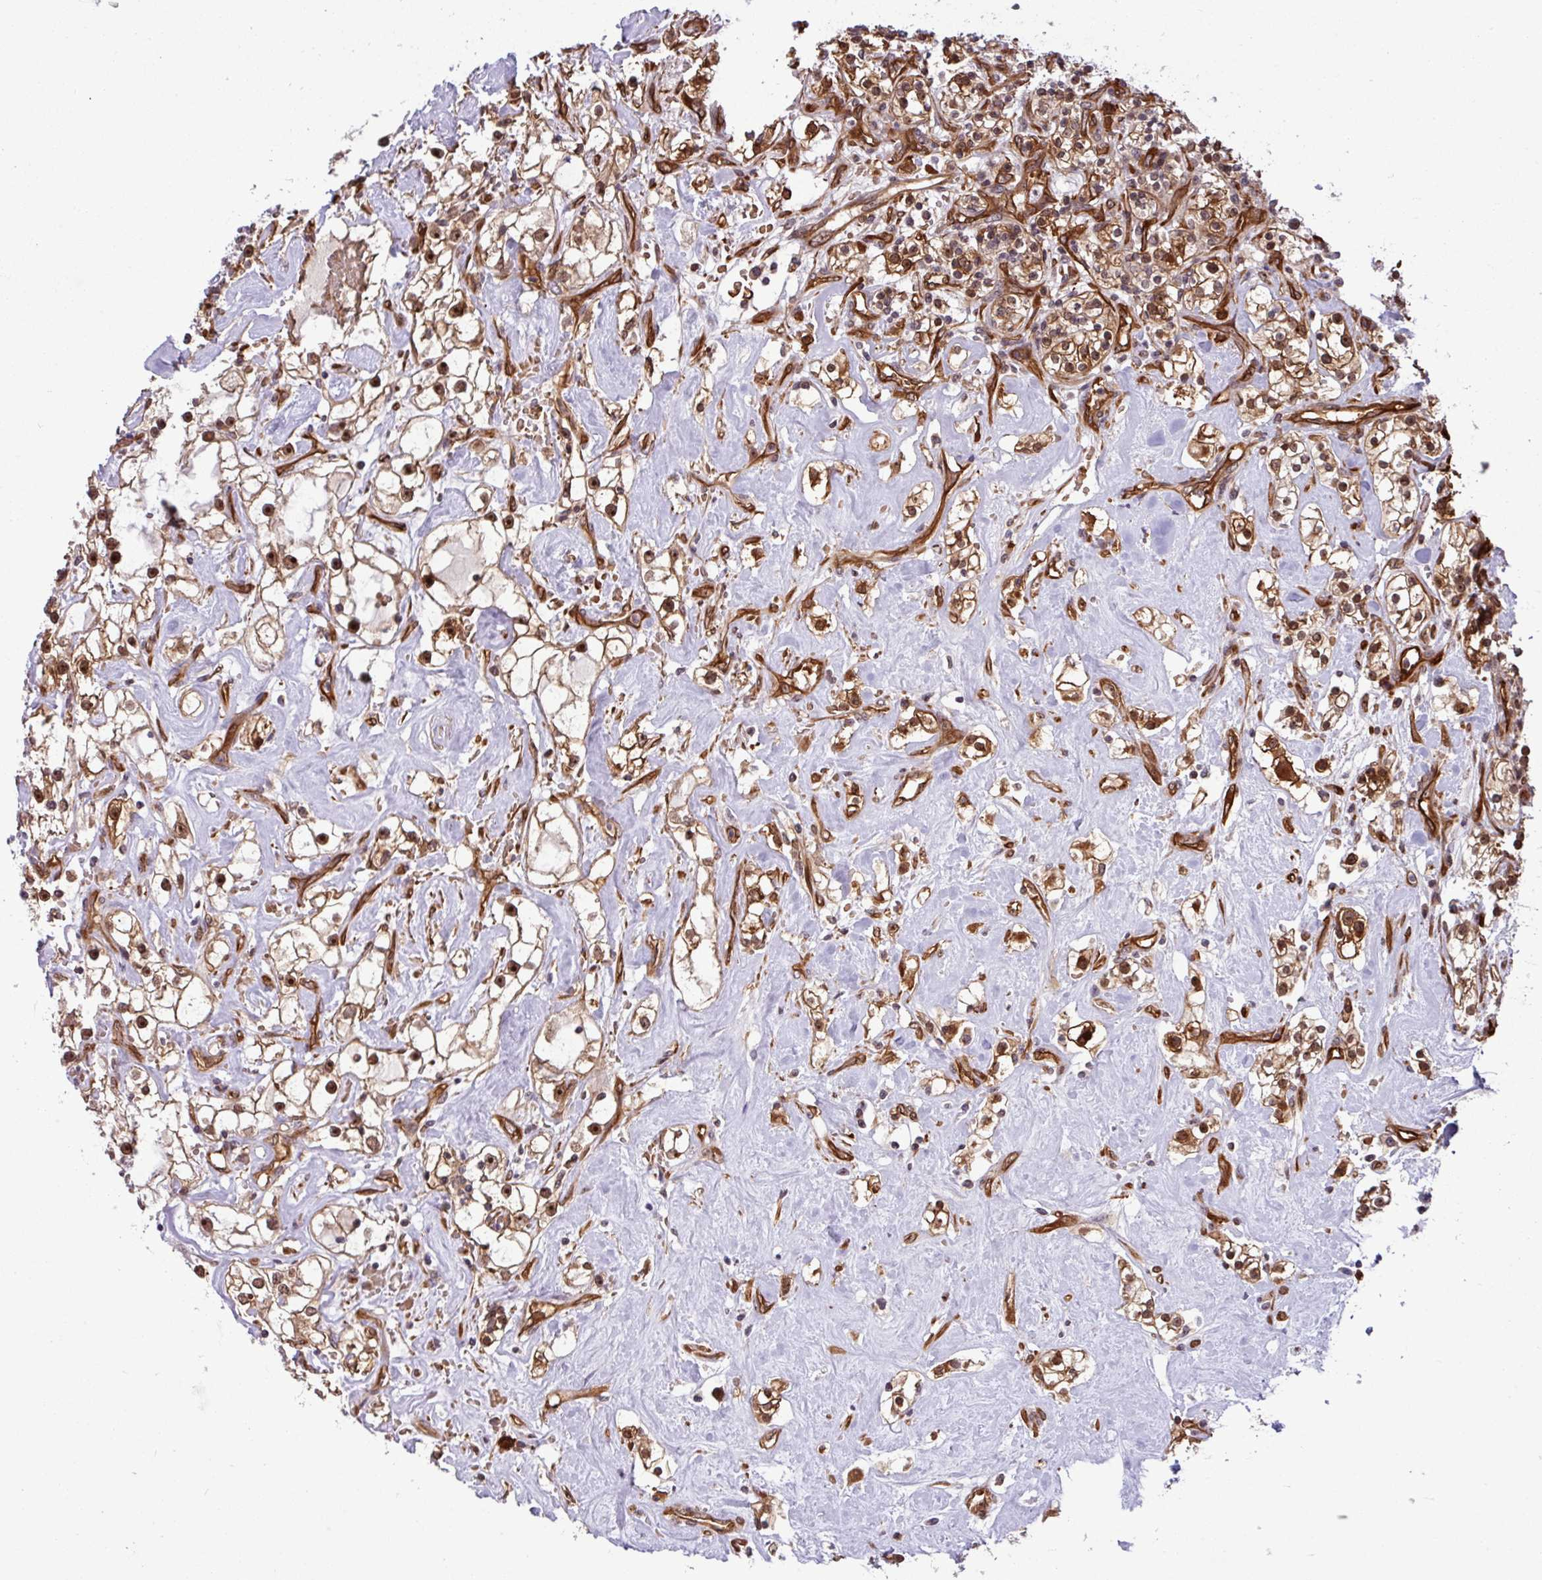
{"staining": {"intensity": "moderate", "quantity": ">75%", "location": "nuclear"}, "tissue": "renal cancer", "cell_type": "Tumor cells", "image_type": "cancer", "snomed": [{"axis": "morphology", "description": "Adenocarcinoma, NOS"}, {"axis": "topography", "description": "Kidney"}], "caption": "Moderate nuclear positivity is appreciated in approximately >75% of tumor cells in renal adenocarcinoma. The staining is performed using DAB brown chromogen to label protein expression. The nuclei are counter-stained blue using hematoxylin.", "gene": "C7orf50", "patient": {"sex": "male", "age": 77}}